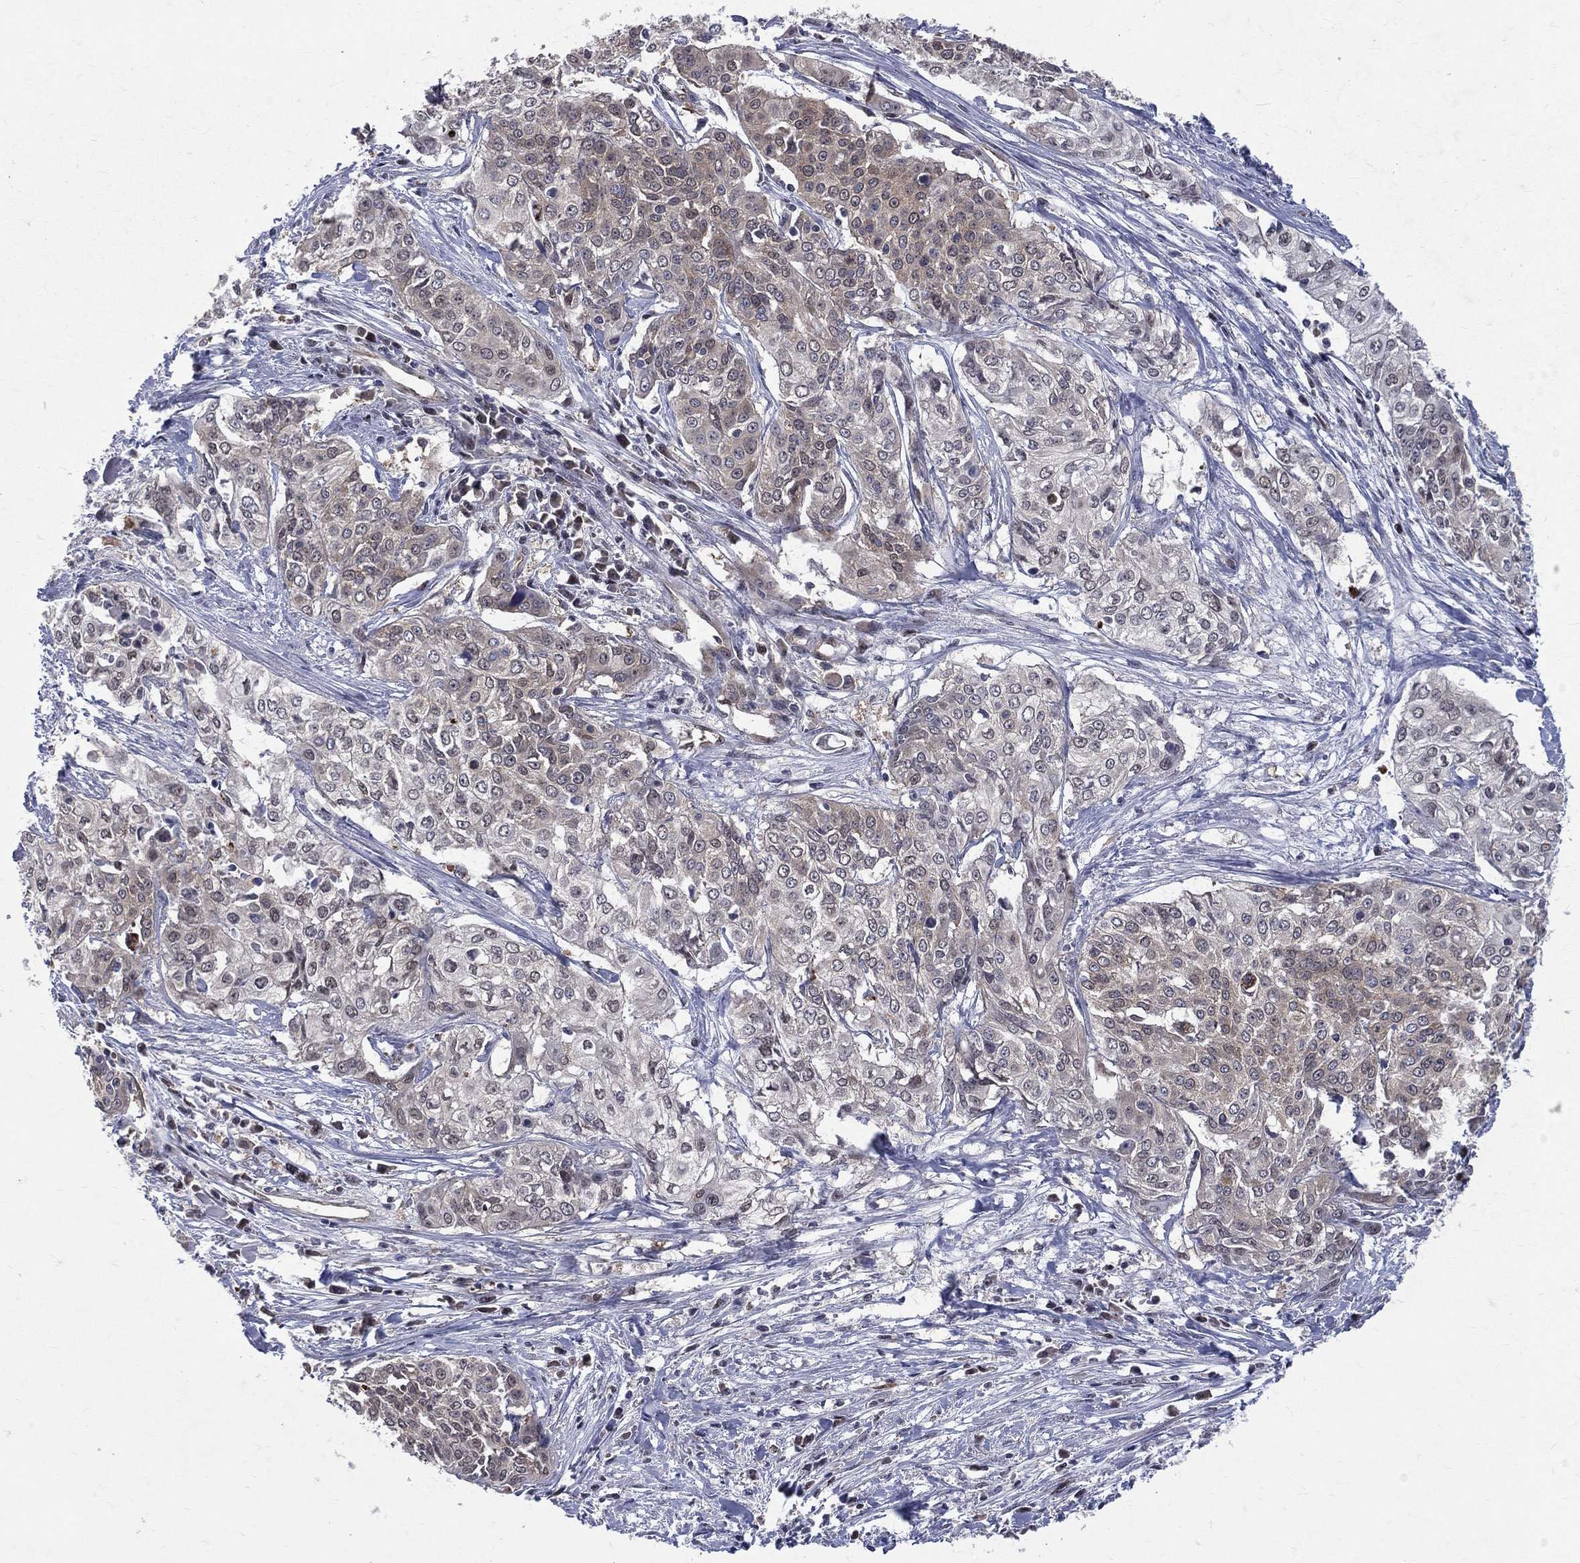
{"staining": {"intensity": "weak", "quantity": "<25%", "location": "cytoplasmic/membranous"}, "tissue": "cervical cancer", "cell_type": "Tumor cells", "image_type": "cancer", "snomed": [{"axis": "morphology", "description": "Squamous cell carcinoma, NOS"}, {"axis": "topography", "description": "Cervix"}], "caption": "This is an IHC micrograph of human cervical squamous cell carcinoma. There is no expression in tumor cells.", "gene": "GMPR2", "patient": {"sex": "female", "age": 39}}